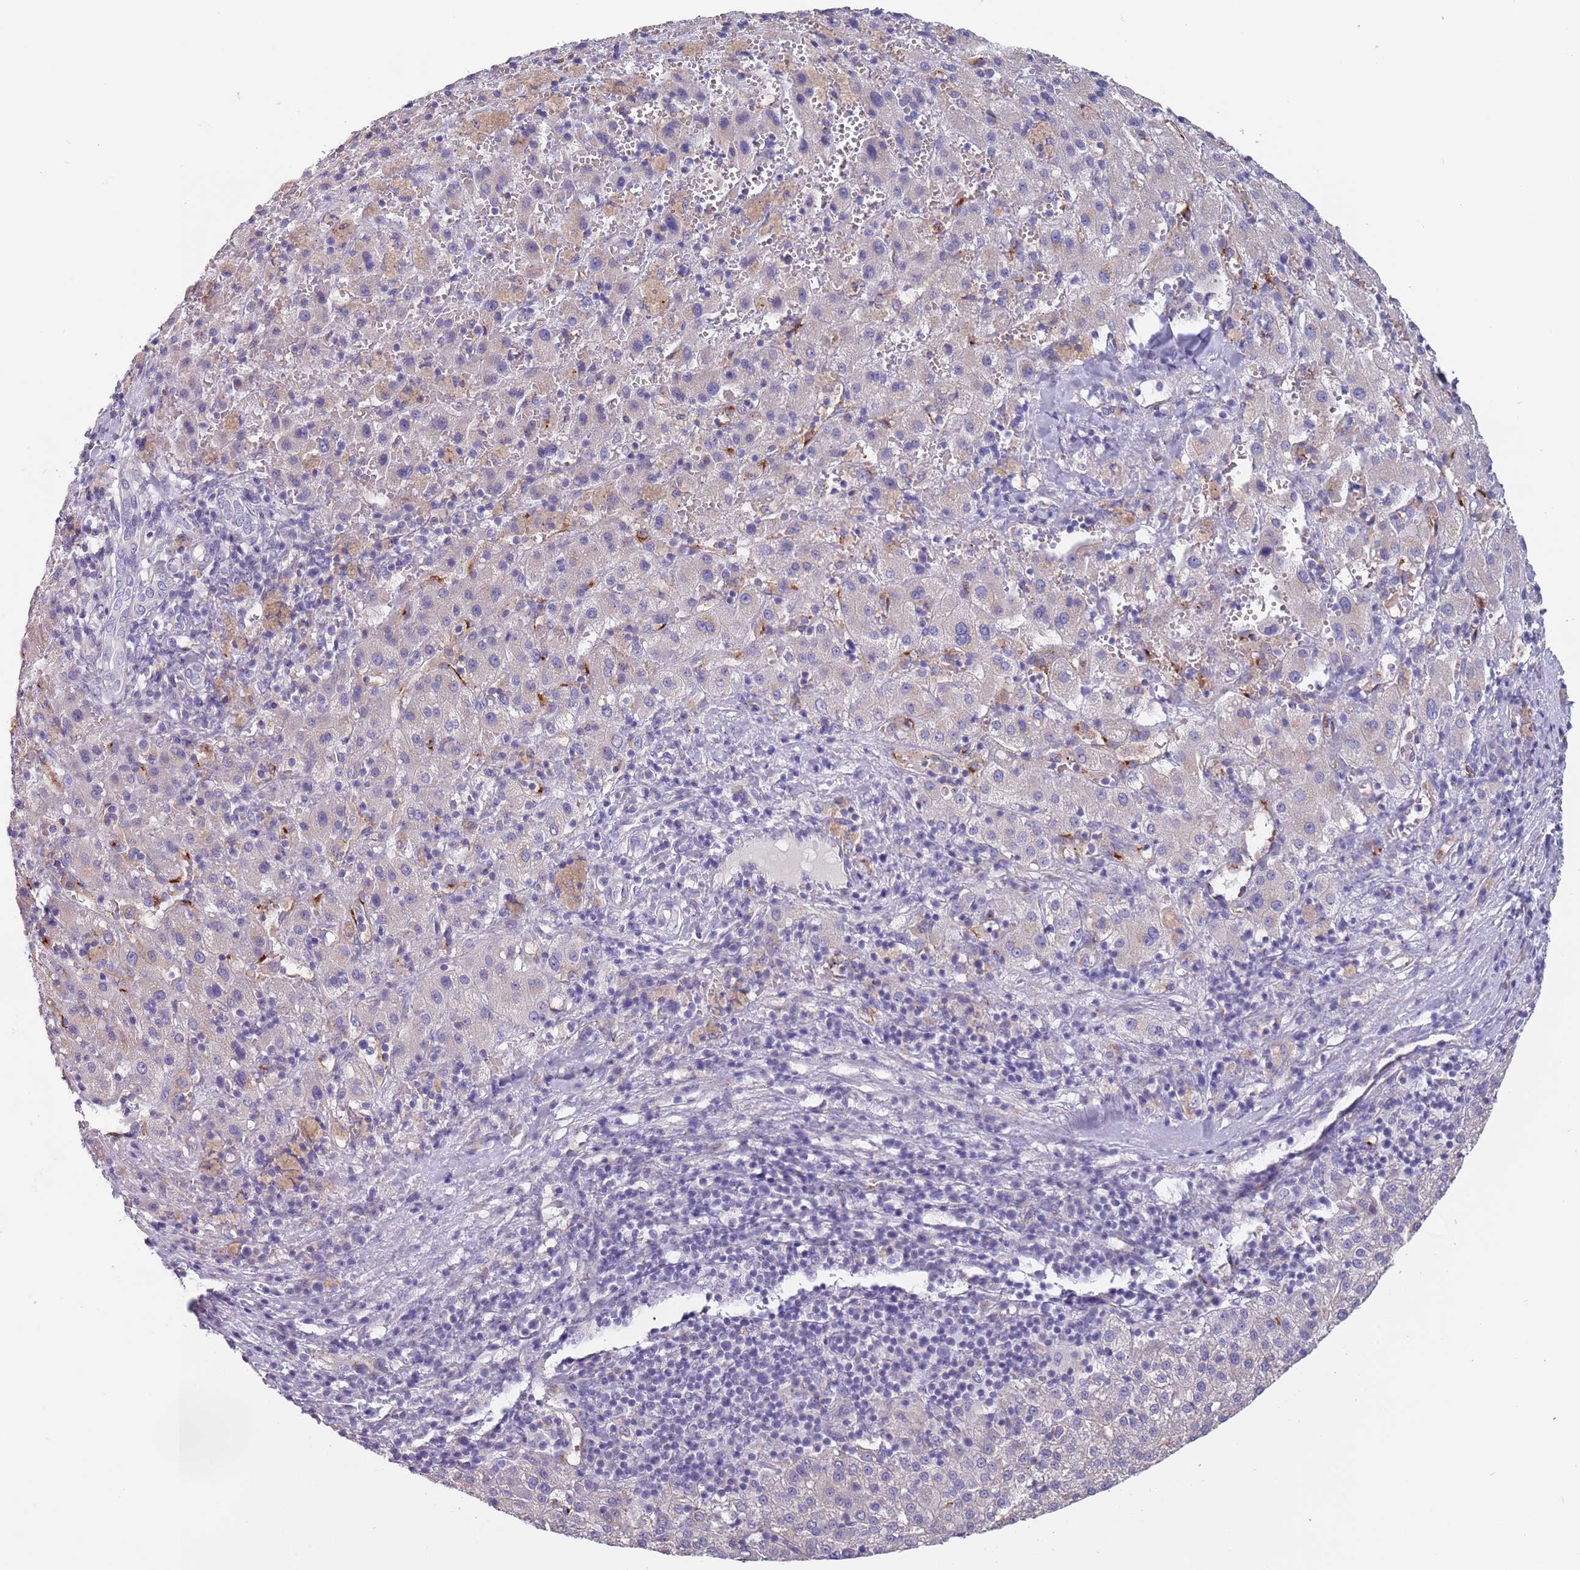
{"staining": {"intensity": "negative", "quantity": "none", "location": "none"}, "tissue": "liver cancer", "cell_type": "Tumor cells", "image_type": "cancer", "snomed": [{"axis": "morphology", "description": "Carcinoma, Hepatocellular, NOS"}, {"axis": "topography", "description": "Liver"}], "caption": "Immunohistochemical staining of human liver hepatocellular carcinoma shows no significant expression in tumor cells.", "gene": "MAN1C1", "patient": {"sex": "female", "age": 58}}